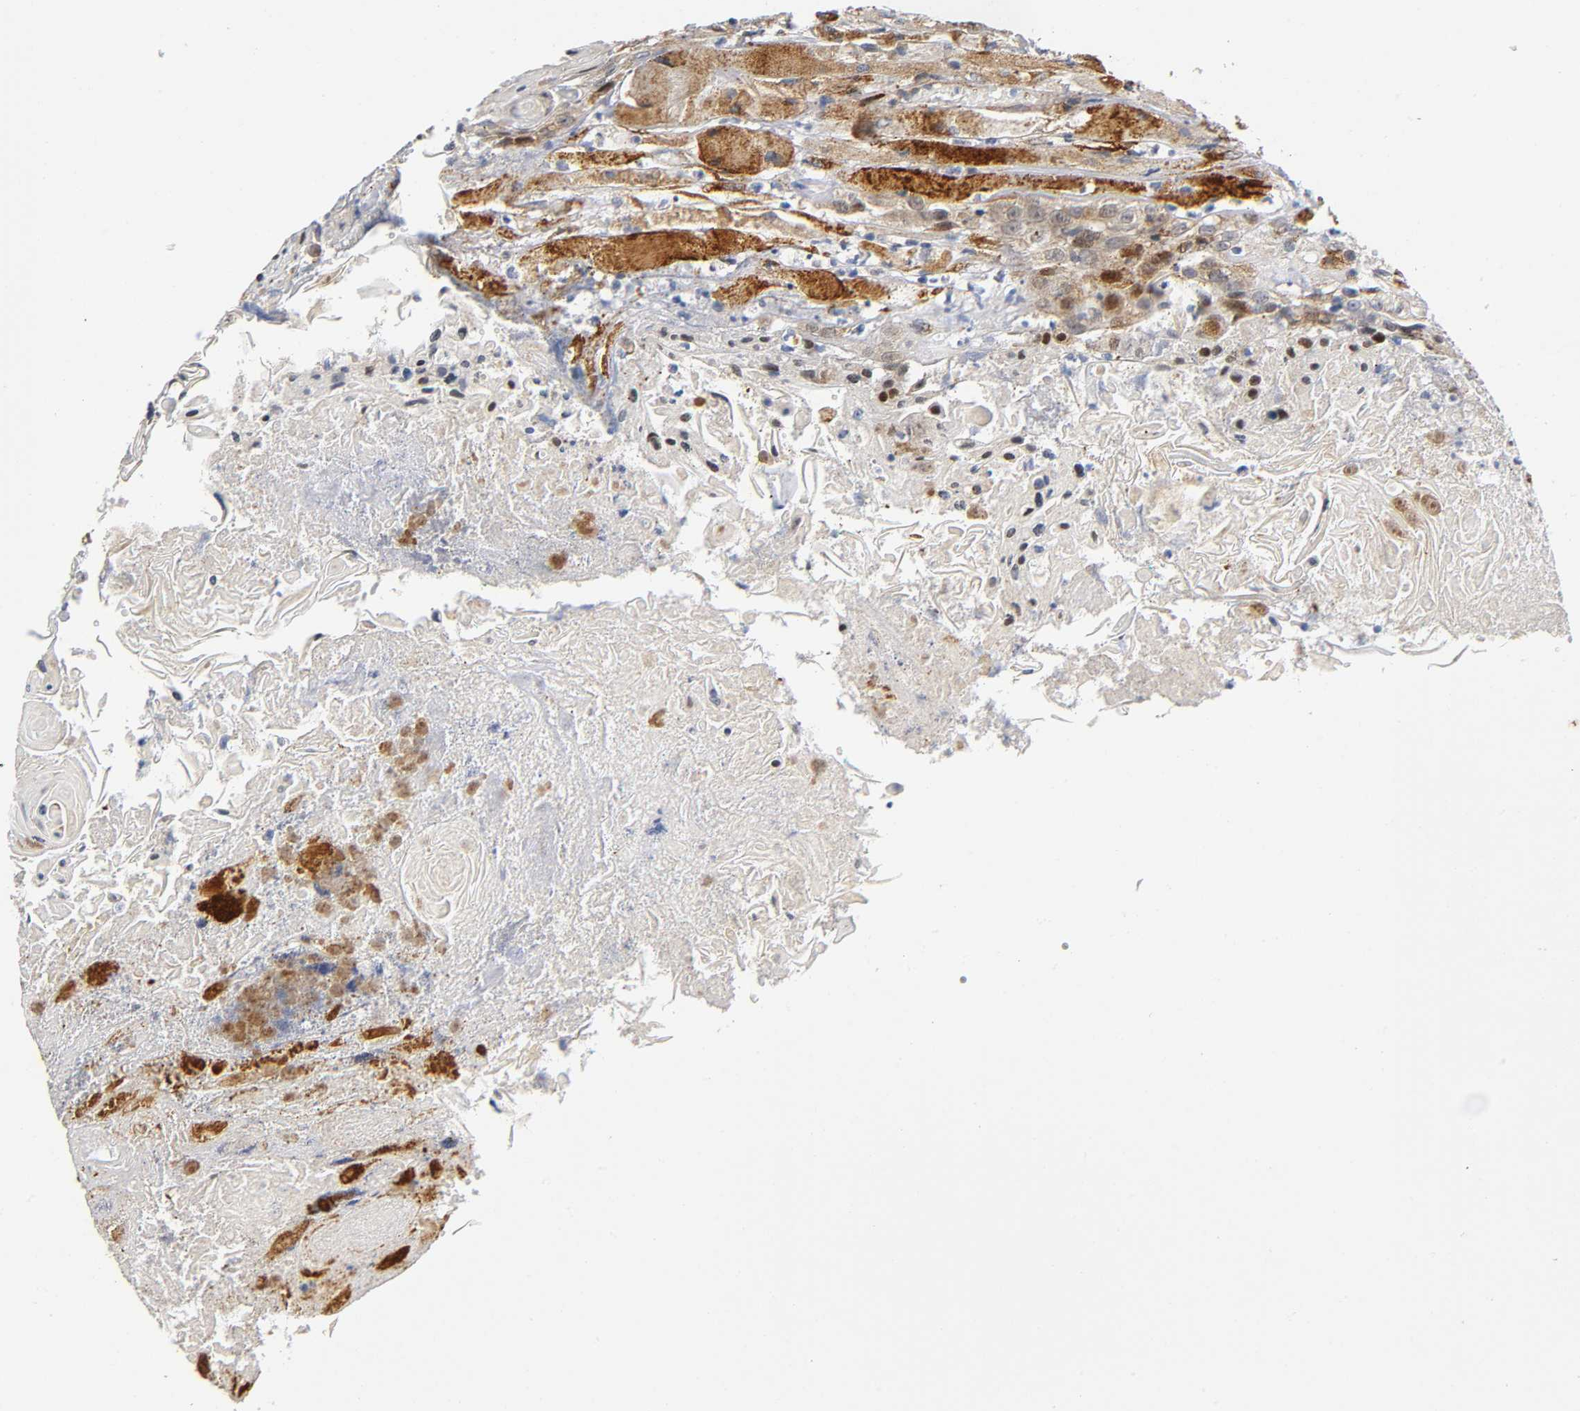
{"staining": {"intensity": "moderate", "quantity": ">75%", "location": "cytoplasmic/membranous"}, "tissue": "head and neck cancer", "cell_type": "Tumor cells", "image_type": "cancer", "snomed": [{"axis": "morphology", "description": "Squamous cell carcinoma, NOS"}, {"axis": "topography", "description": "Head-Neck"}], "caption": "Immunohistochemistry (IHC) of head and neck cancer (squamous cell carcinoma) exhibits medium levels of moderate cytoplasmic/membranous expression in about >75% of tumor cells.", "gene": "SOS2", "patient": {"sex": "female", "age": 84}}